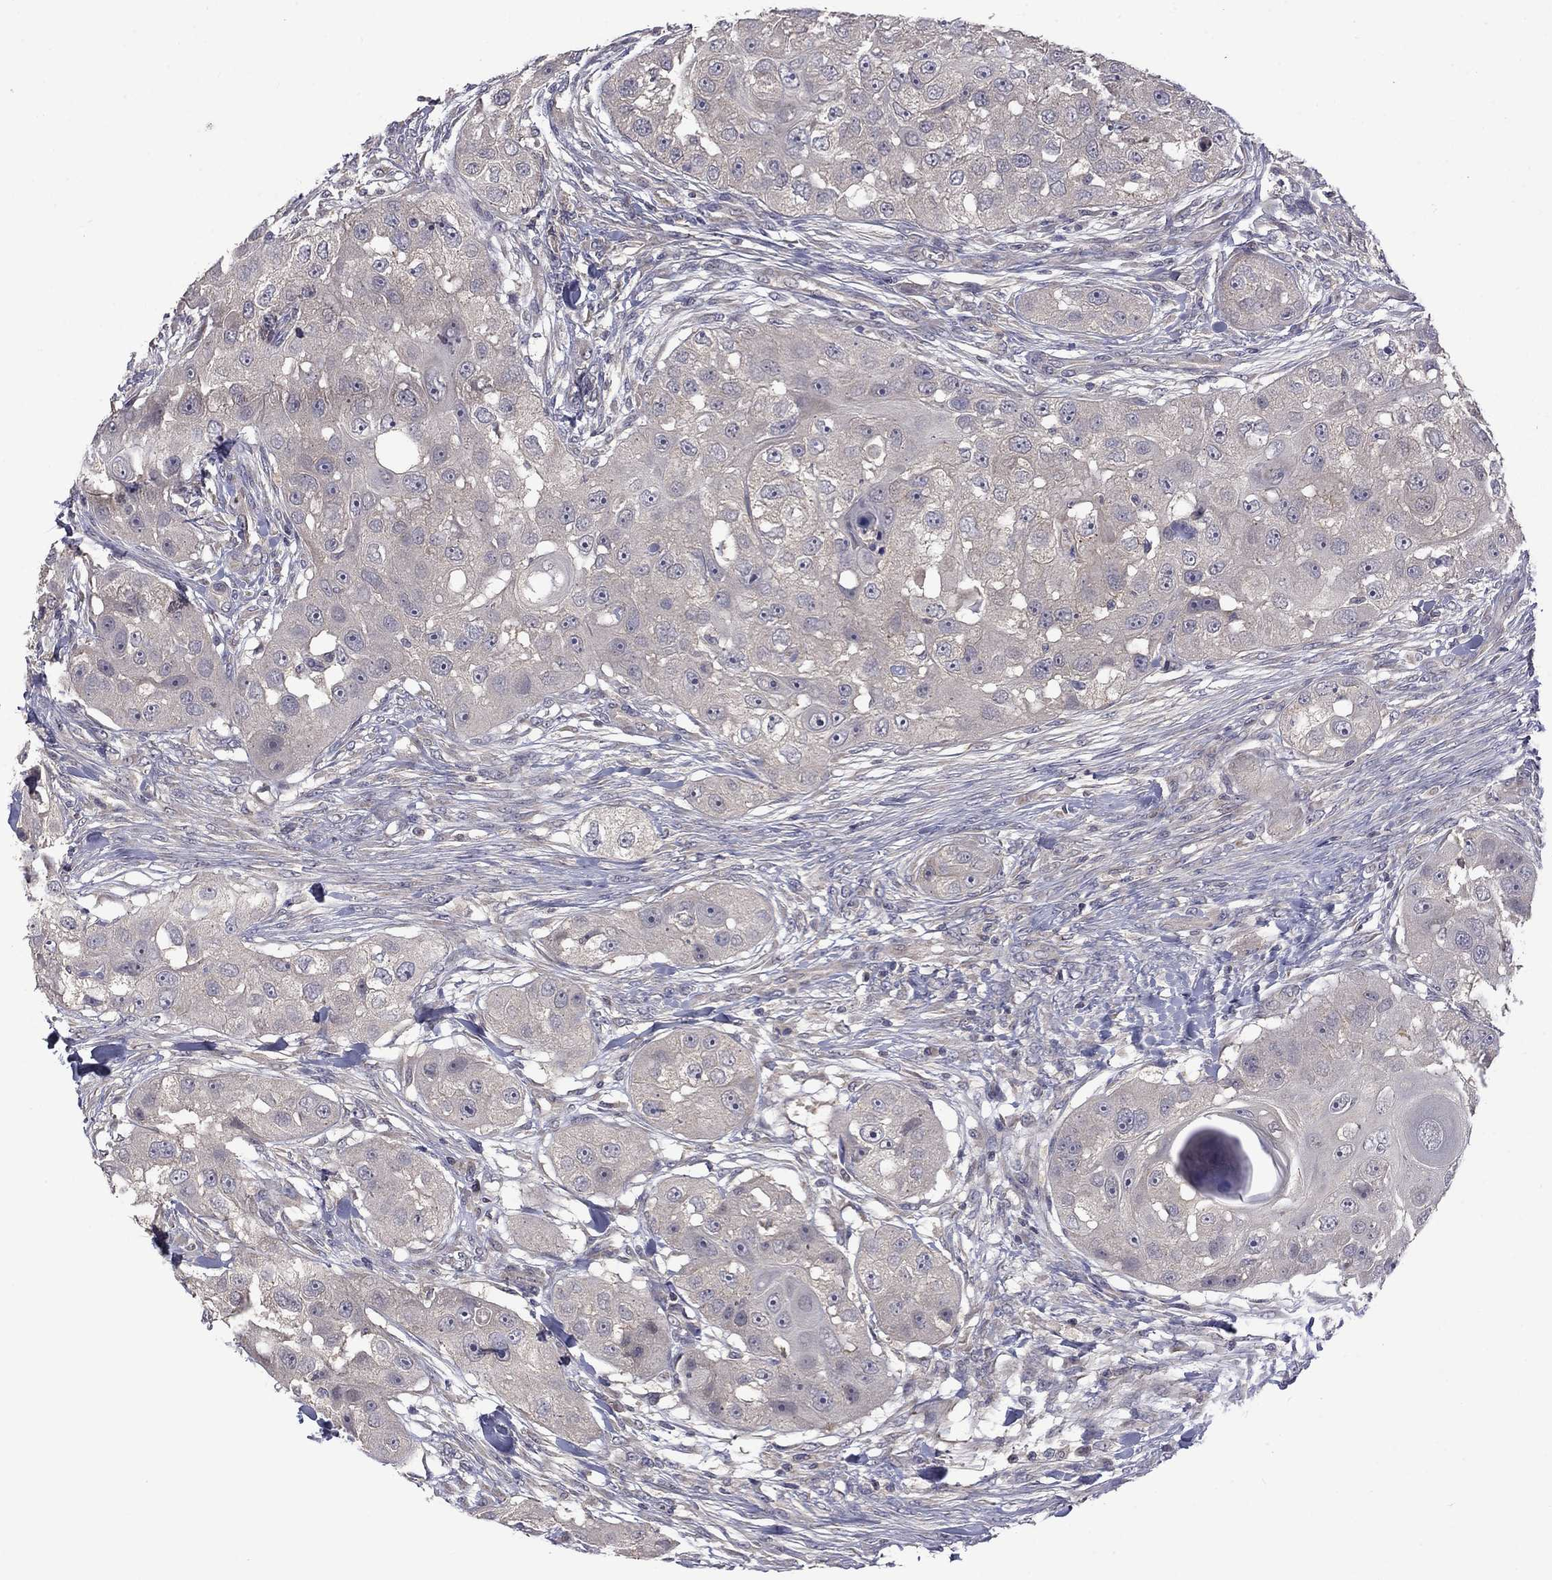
{"staining": {"intensity": "negative", "quantity": "none", "location": "none"}, "tissue": "head and neck cancer", "cell_type": "Tumor cells", "image_type": "cancer", "snomed": [{"axis": "morphology", "description": "Squamous cell carcinoma, NOS"}, {"axis": "topography", "description": "Head-Neck"}], "caption": "Immunohistochemistry of human head and neck cancer (squamous cell carcinoma) shows no positivity in tumor cells.", "gene": "SLC39A14", "patient": {"sex": "male", "age": 51}}